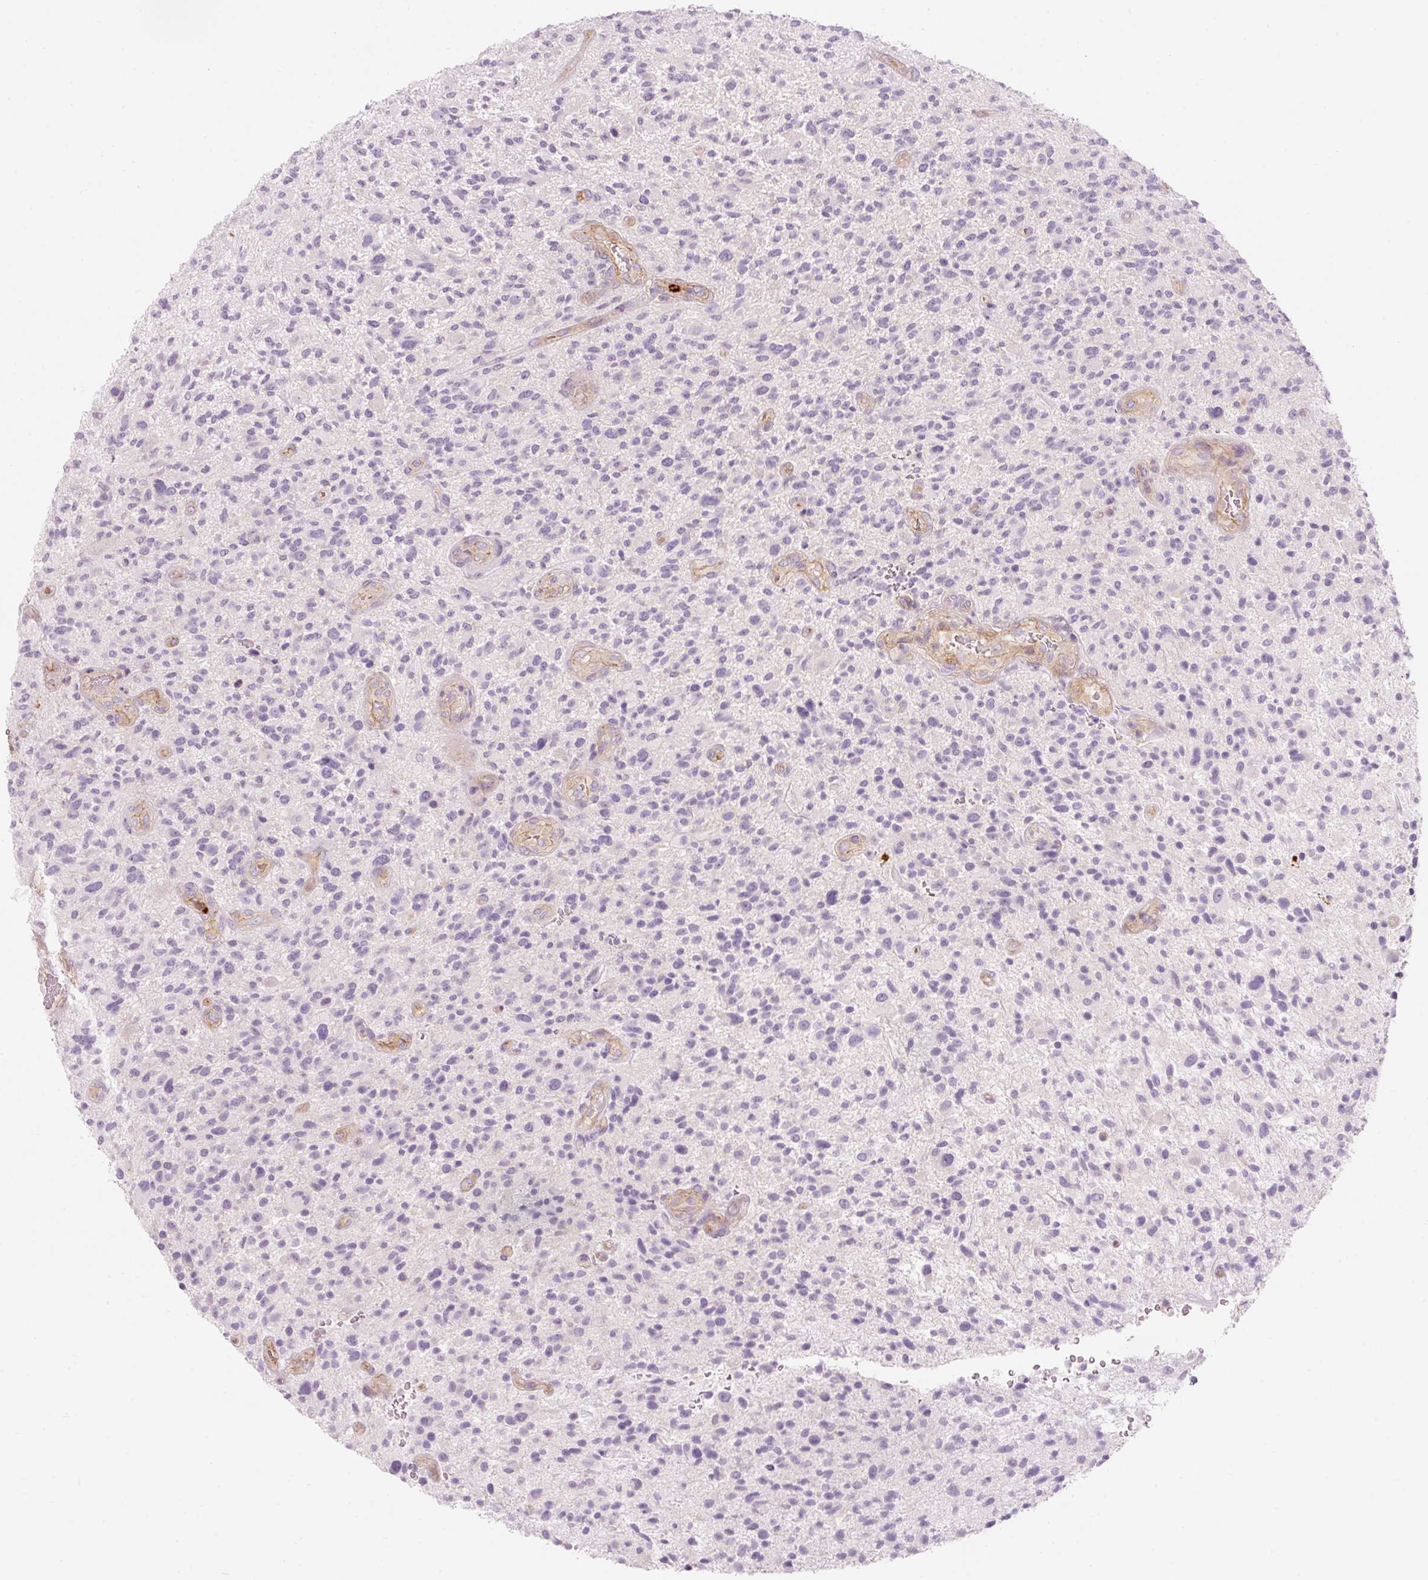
{"staining": {"intensity": "negative", "quantity": "none", "location": "none"}, "tissue": "glioma", "cell_type": "Tumor cells", "image_type": "cancer", "snomed": [{"axis": "morphology", "description": "Glioma, malignant, High grade"}, {"axis": "topography", "description": "Brain"}], "caption": "IHC histopathology image of neoplastic tissue: malignant glioma (high-grade) stained with DAB (3,3'-diaminobenzidine) displays no significant protein staining in tumor cells. Nuclei are stained in blue.", "gene": "MAP3K3", "patient": {"sex": "male", "age": 47}}